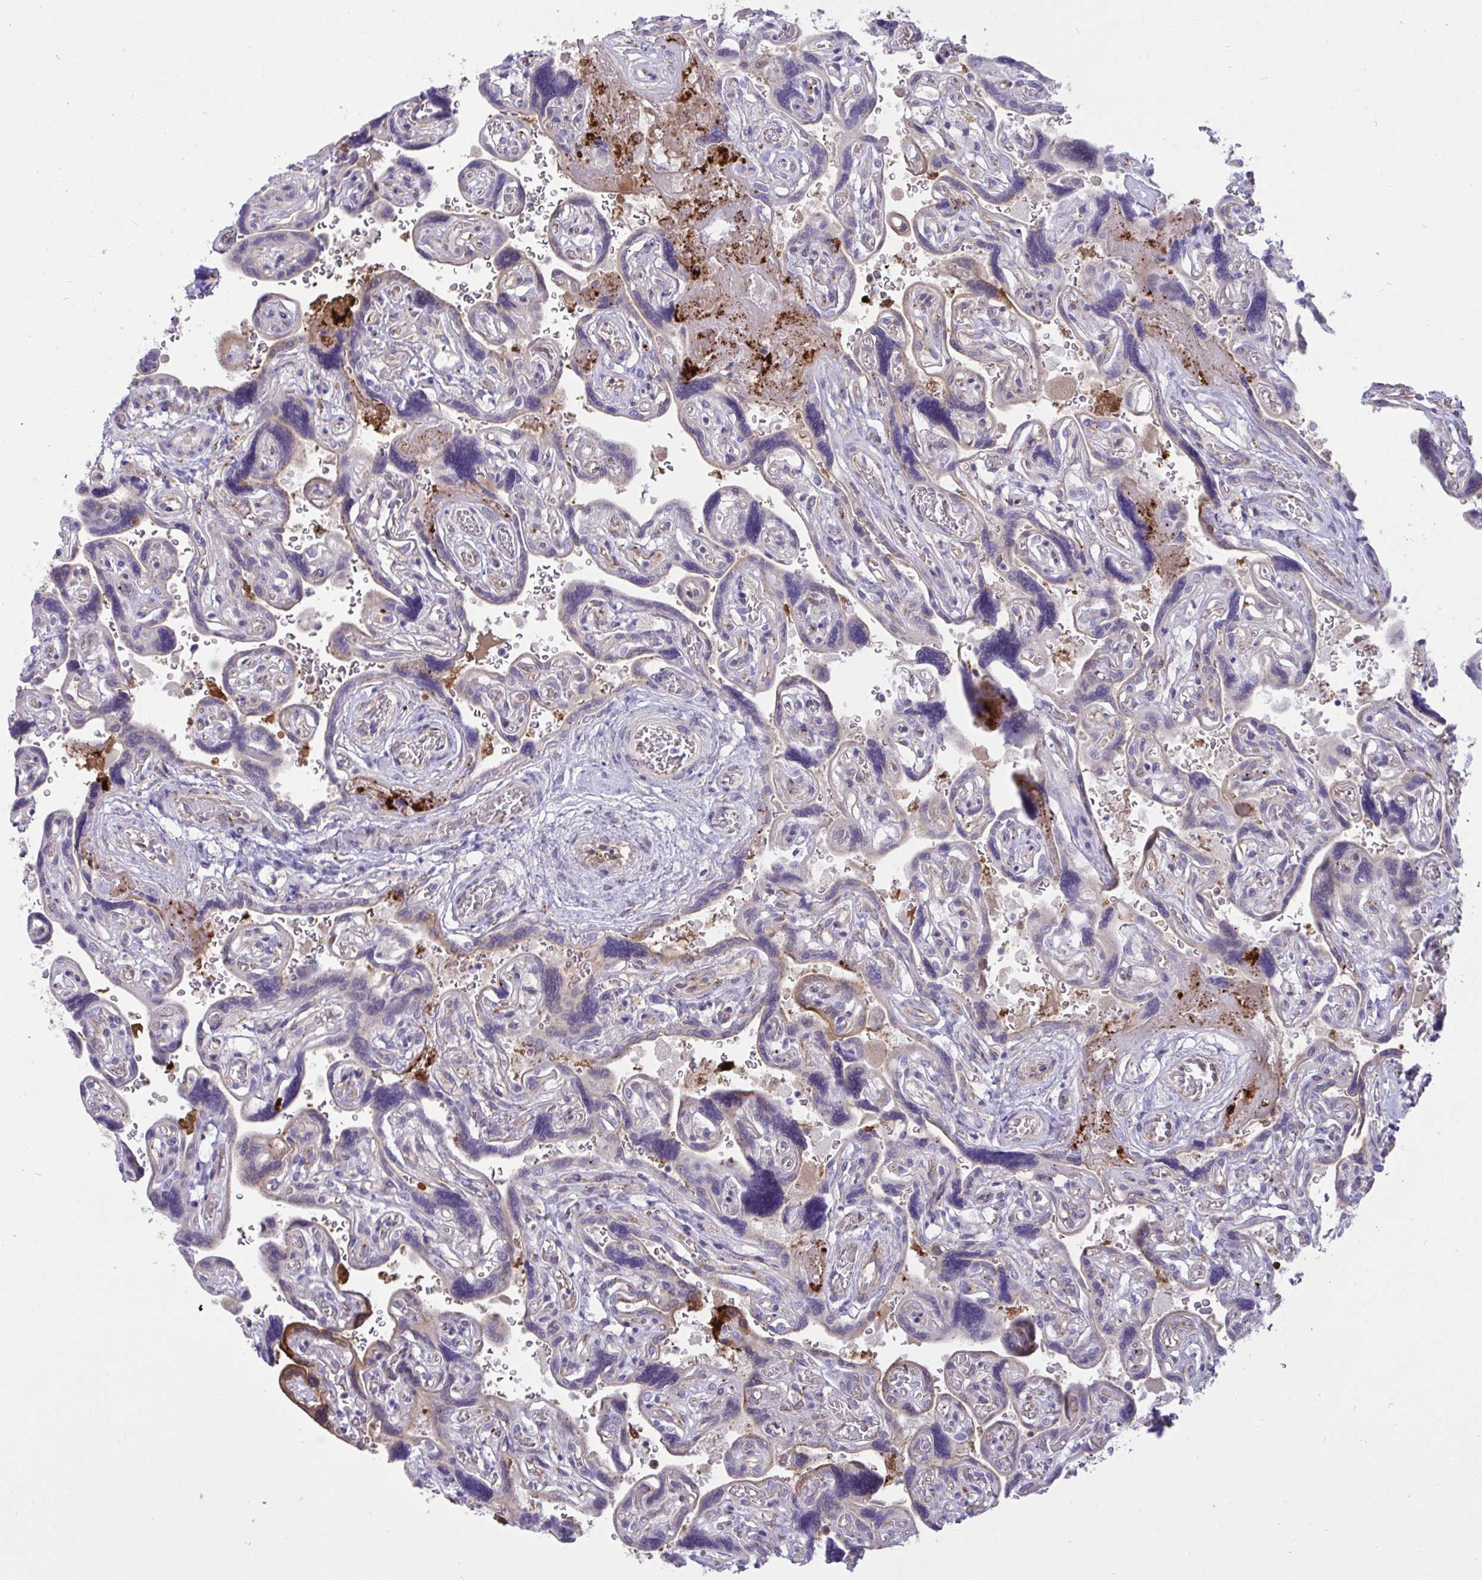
{"staining": {"intensity": "negative", "quantity": "none", "location": "none"}, "tissue": "placenta", "cell_type": "Decidual cells", "image_type": "normal", "snomed": [{"axis": "morphology", "description": "Normal tissue, NOS"}, {"axis": "topography", "description": "Placenta"}], "caption": "This micrograph is of normal placenta stained with immunohistochemistry to label a protein in brown with the nuclei are counter-stained blue. There is no expression in decidual cells. (Stains: DAB IHC with hematoxylin counter stain, Microscopy: brightfield microscopy at high magnification).", "gene": "F2", "patient": {"sex": "female", "age": 32}}